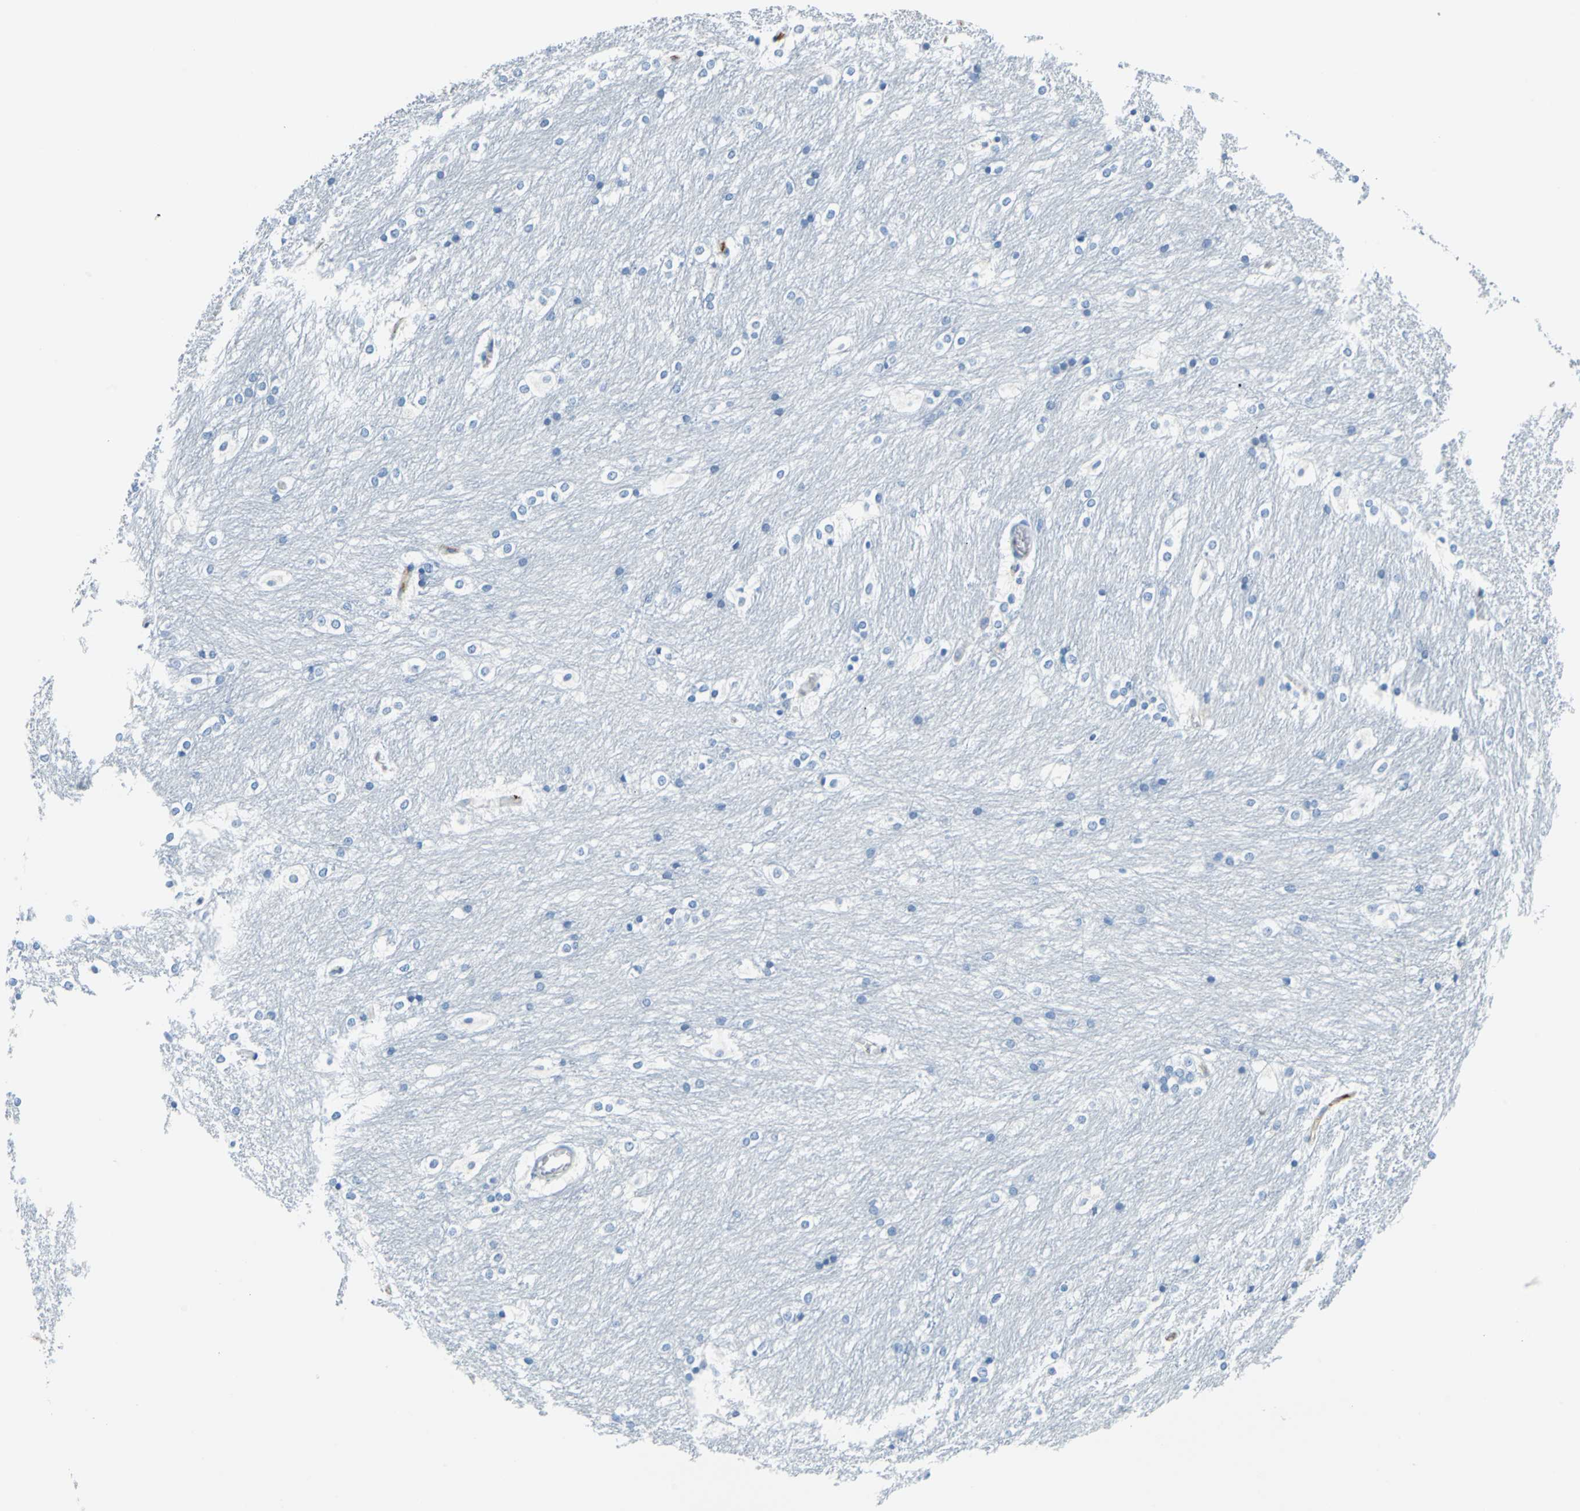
{"staining": {"intensity": "negative", "quantity": "none", "location": "none"}, "tissue": "caudate", "cell_type": "Glial cells", "image_type": "normal", "snomed": [{"axis": "morphology", "description": "Normal tissue, NOS"}, {"axis": "topography", "description": "Lateral ventricle wall"}], "caption": "Glial cells show no significant protein staining in normal caudate.", "gene": "ALB", "patient": {"sex": "female", "age": 19}}